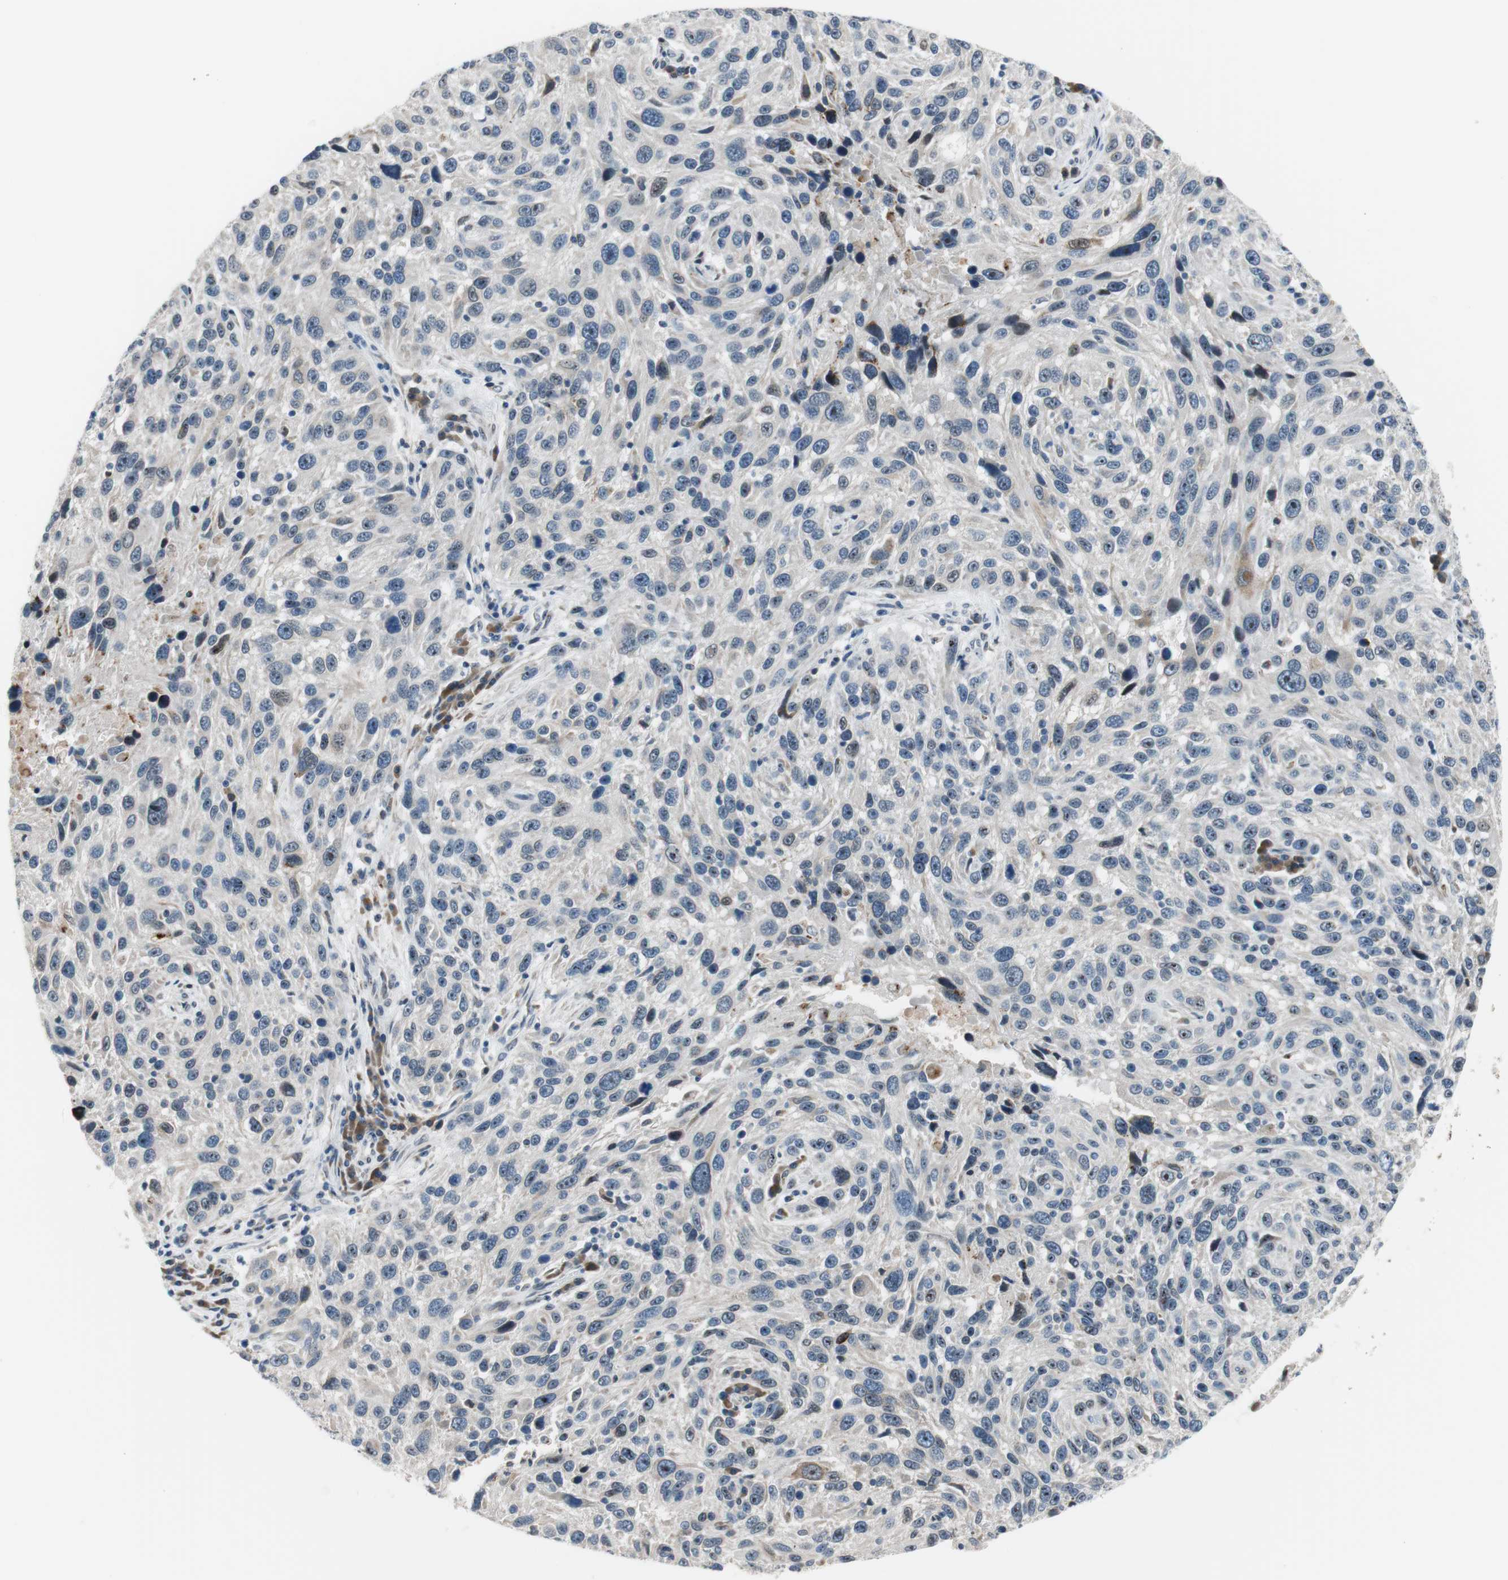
{"staining": {"intensity": "weak", "quantity": "25%-75%", "location": "cytoplasmic/membranous"}, "tissue": "melanoma", "cell_type": "Tumor cells", "image_type": "cancer", "snomed": [{"axis": "morphology", "description": "Malignant melanoma, NOS"}, {"axis": "topography", "description": "Skin"}], "caption": "Weak cytoplasmic/membranous expression for a protein is identified in approximately 25%-75% of tumor cells of malignant melanoma using immunohistochemistry.", "gene": "TMED7", "patient": {"sex": "male", "age": 53}}